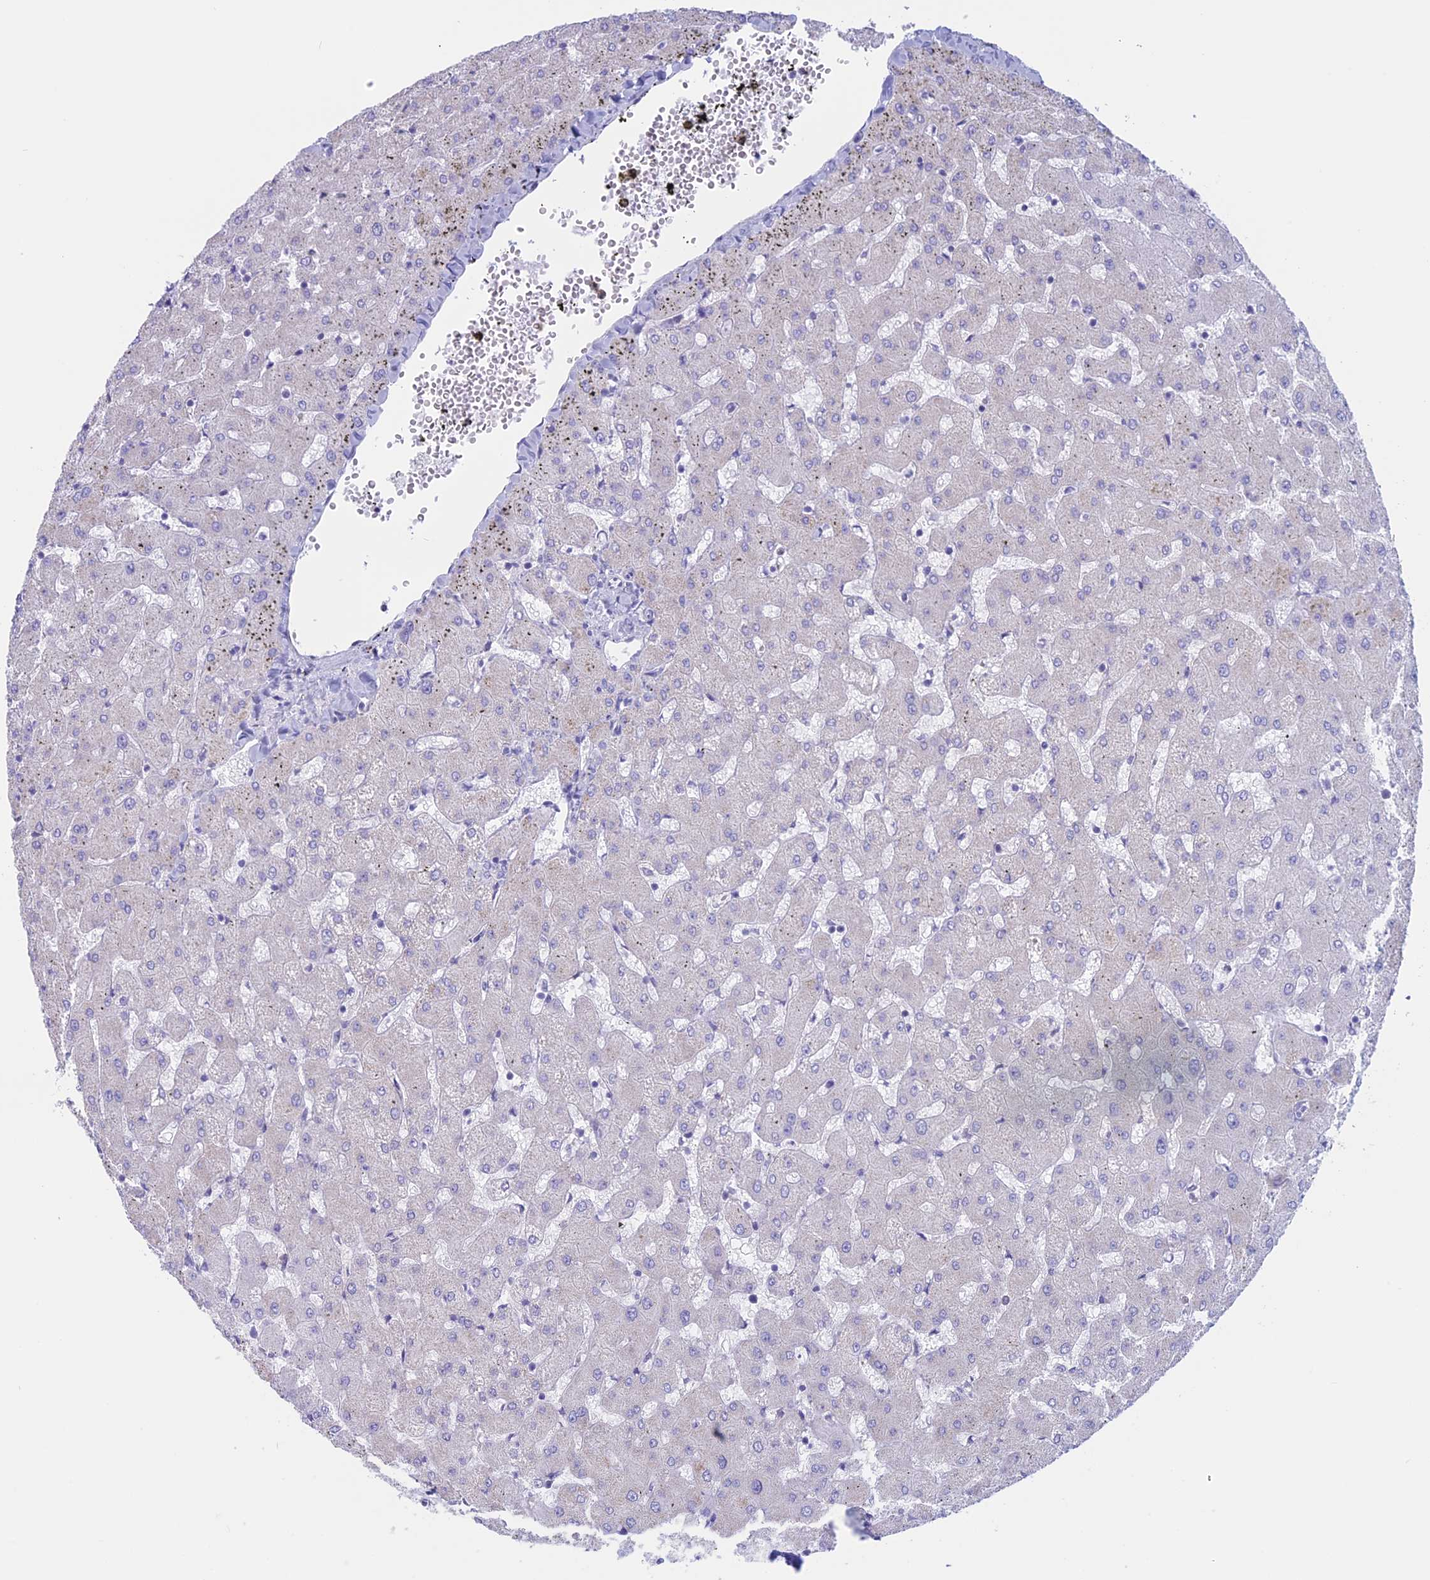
{"staining": {"intensity": "negative", "quantity": "none", "location": "none"}, "tissue": "liver", "cell_type": "Cholangiocytes", "image_type": "normal", "snomed": [{"axis": "morphology", "description": "Normal tissue, NOS"}, {"axis": "topography", "description": "Liver"}], "caption": "DAB (3,3'-diaminobenzidine) immunohistochemical staining of unremarkable human liver exhibits no significant staining in cholangiocytes. (Stains: DAB (3,3'-diaminobenzidine) immunohistochemistry with hematoxylin counter stain, Microscopy: brightfield microscopy at high magnification).", "gene": "RP1", "patient": {"sex": "female", "age": 63}}